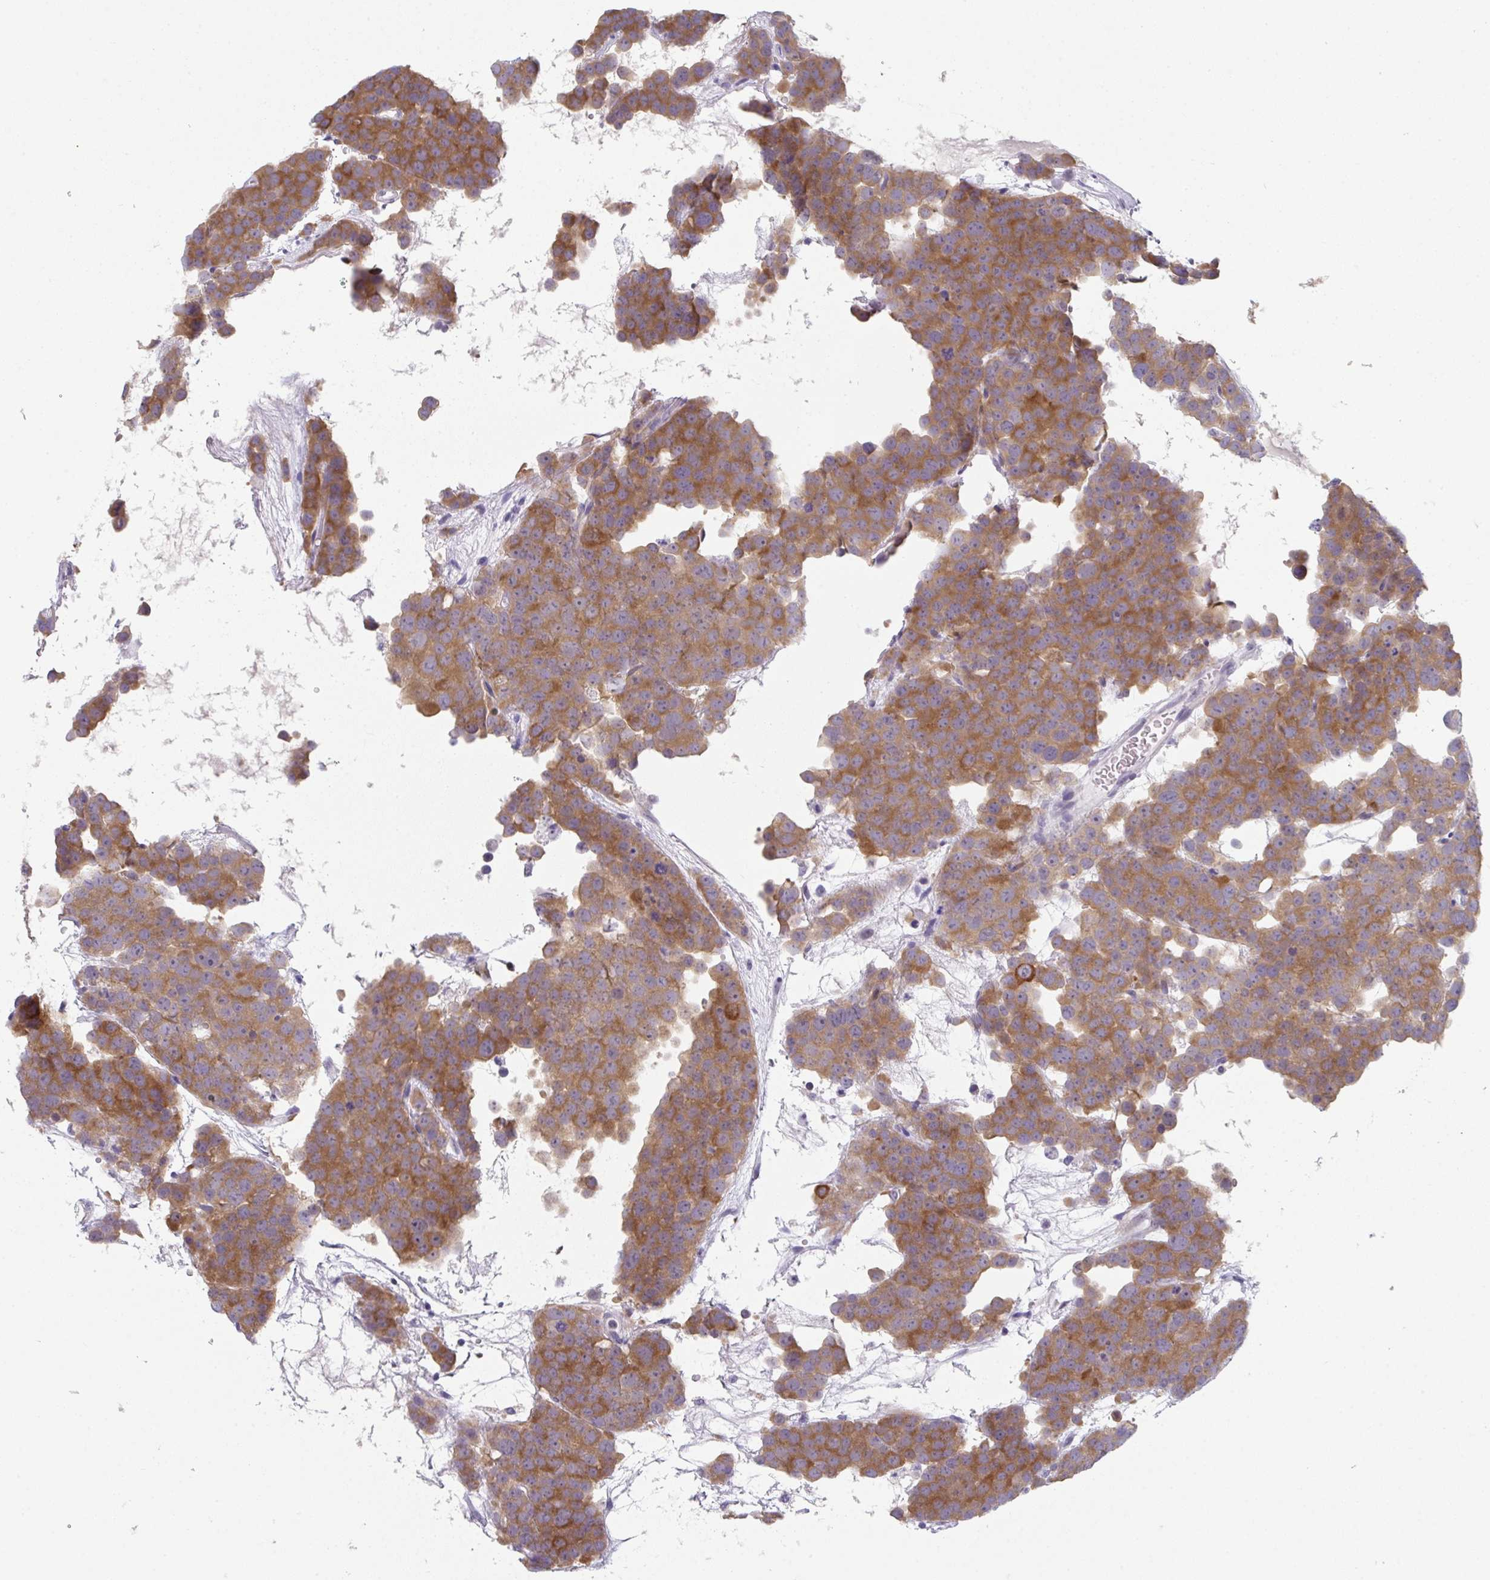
{"staining": {"intensity": "moderate", "quantity": ">75%", "location": "cytoplasmic/membranous"}, "tissue": "testis cancer", "cell_type": "Tumor cells", "image_type": "cancer", "snomed": [{"axis": "morphology", "description": "Seminoma, NOS"}, {"axis": "topography", "description": "Testis"}], "caption": "Testis cancer (seminoma) stained with a brown dye exhibits moderate cytoplasmic/membranous positive positivity in approximately >75% of tumor cells.", "gene": "RIOK1", "patient": {"sex": "male", "age": 71}}